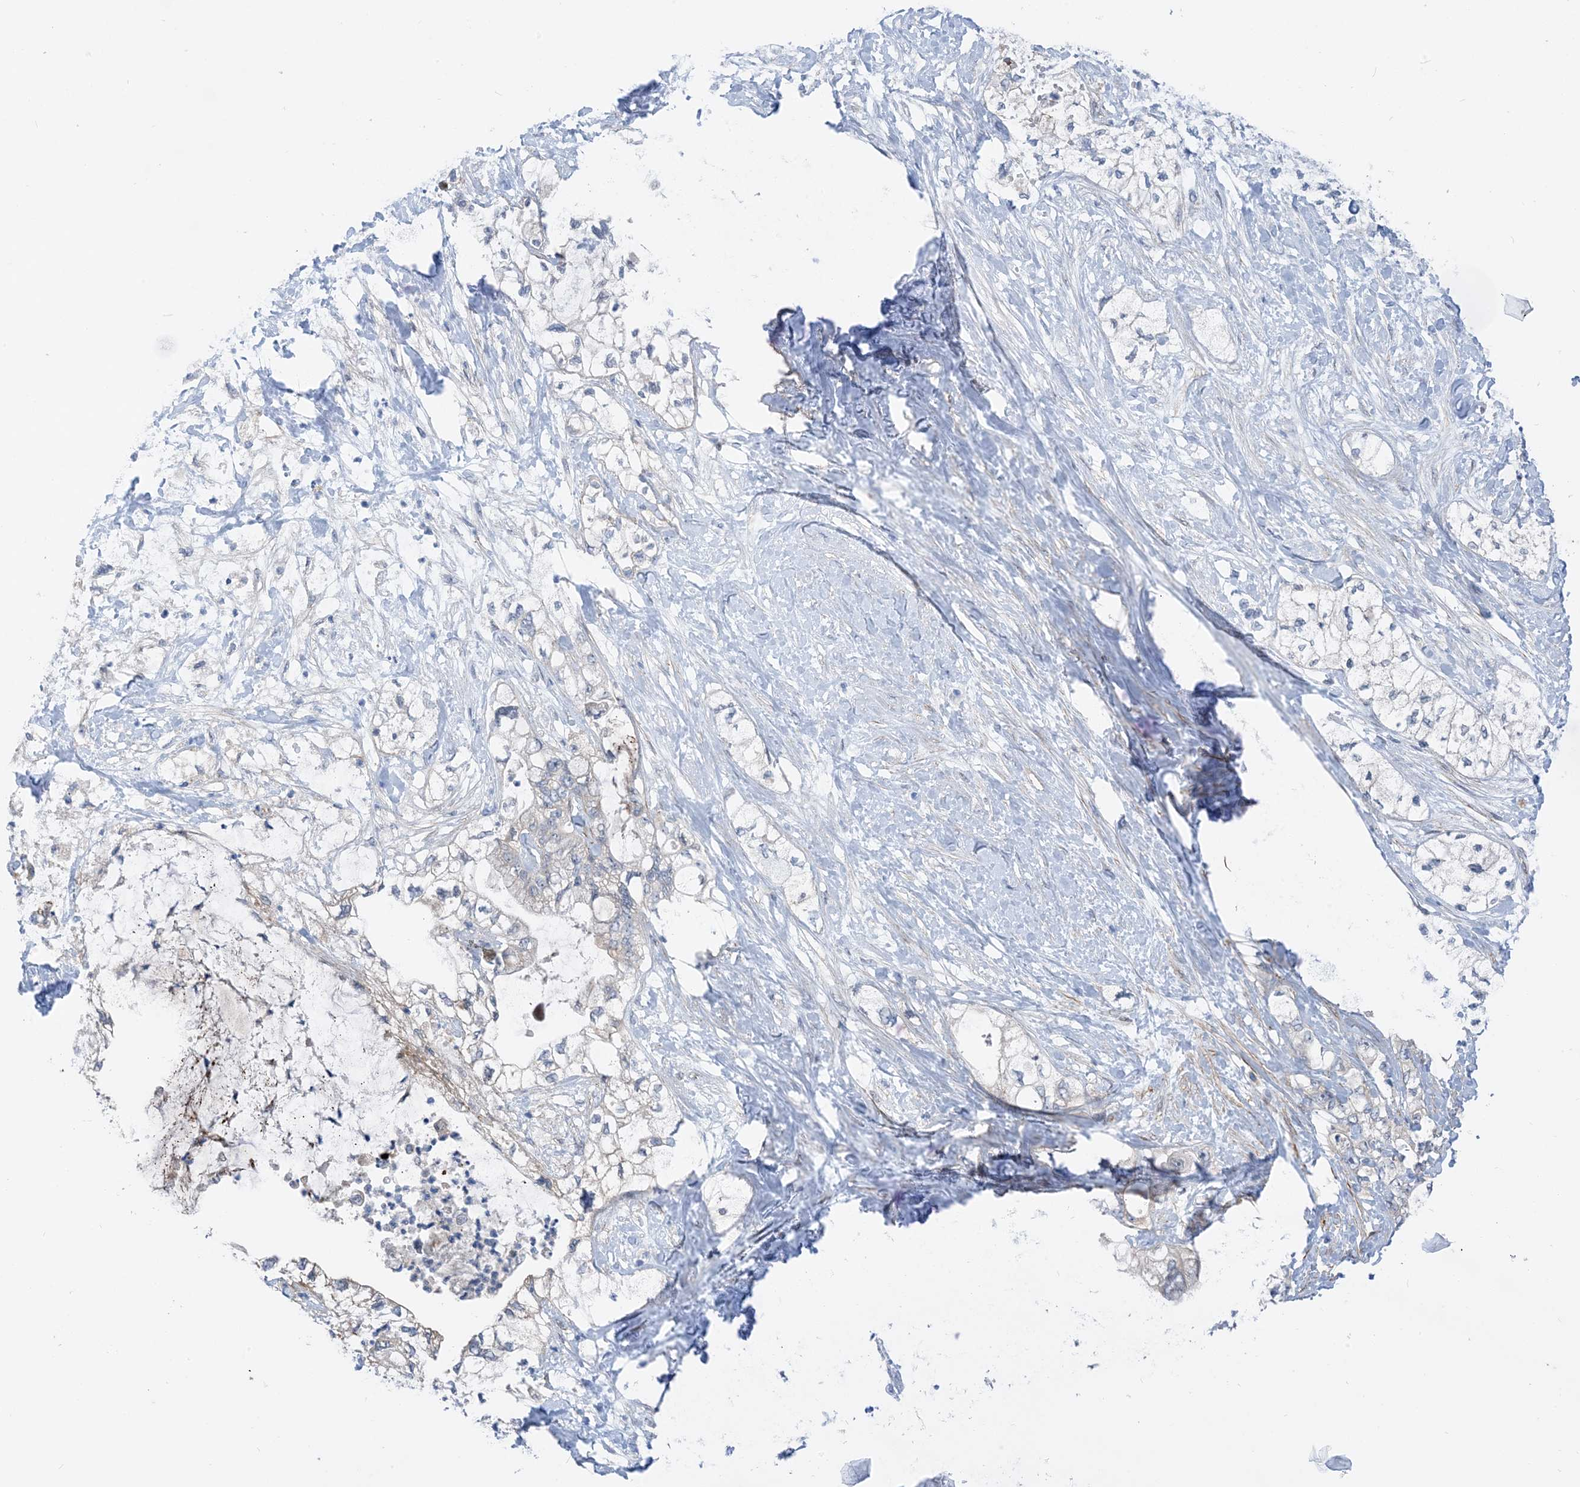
{"staining": {"intensity": "moderate", "quantity": "<25%", "location": "cytoplasmic/membranous"}, "tissue": "pancreatic cancer", "cell_type": "Tumor cells", "image_type": "cancer", "snomed": [{"axis": "morphology", "description": "Adenocarcinoma, NOS"}, {"axis": "topography", "description": "Pancreas"}], "caption": "Brown immunohistochemical staining in human pancreatic adenocarcinoma exhibits moderate cytoplasmic/membranous staining in approximately <25% of tumor cells. (DAB (3,3'-diaminobenzidine) = brown stain, brightfield microscopy at high magnification).", "gene": "PLEKHA3", "patient": {"sex": "male", "age": 70}}